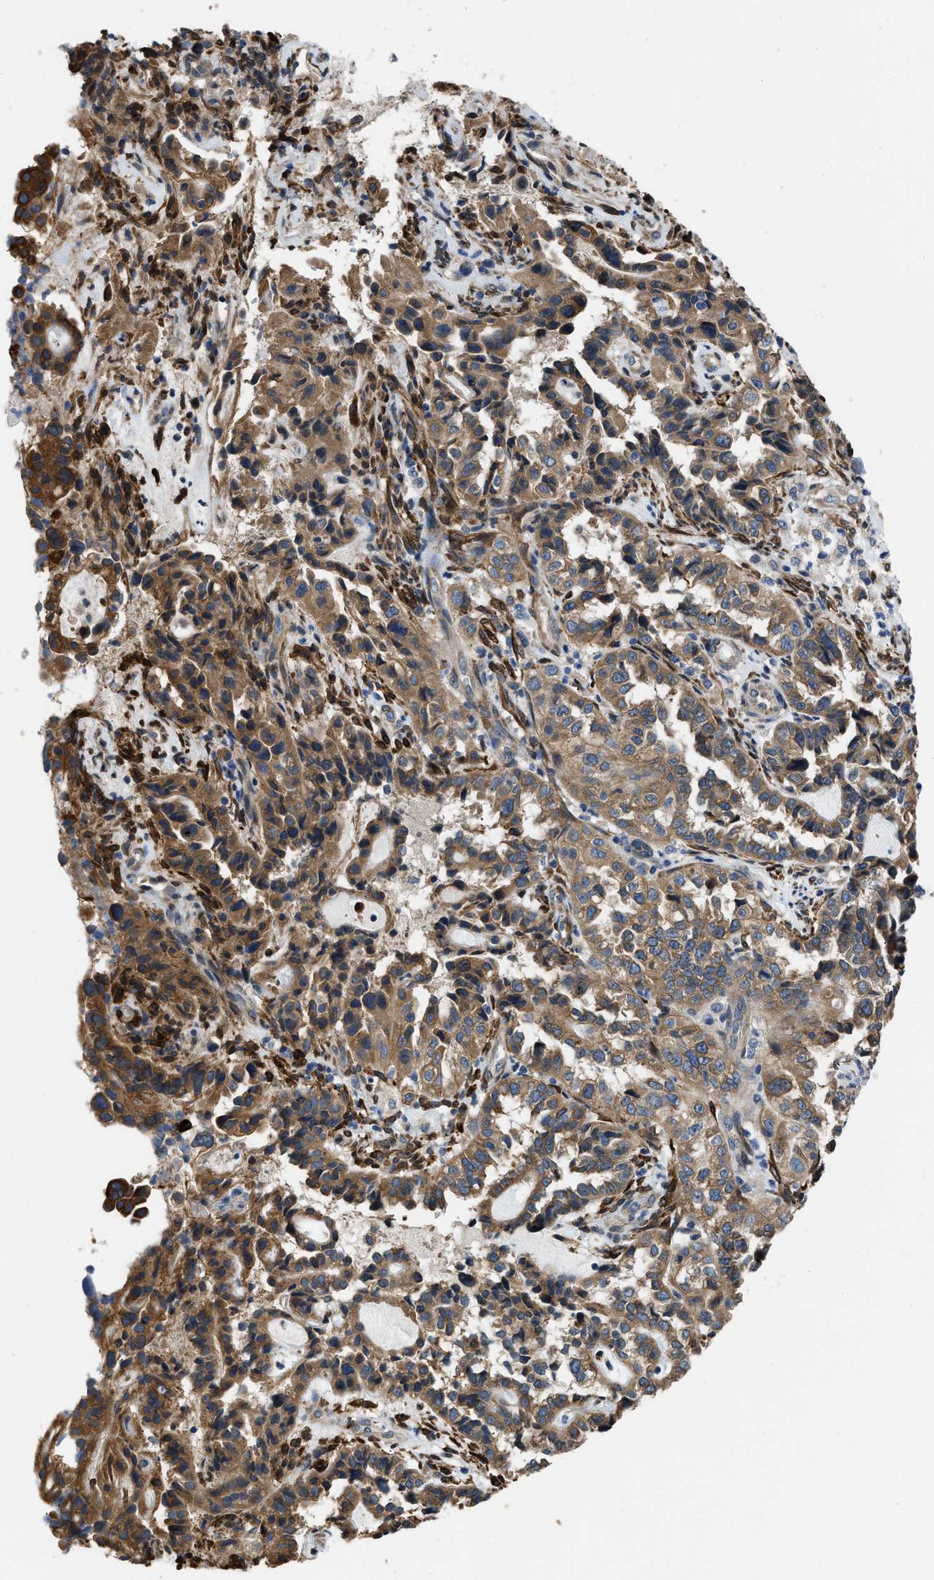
{"staining": {"intensity": "strong", "quantity": ">75%", "location": "cytoplasmic/membranous"}, "tissue": "endometrial cancer", "cell_type": "Tumor cells", "image_type": "cancer", "snomed": [{"axis": "morphology", "description": "Adenocarcinoma, NOS"}, {"axis": "topography", "description": "Endometrium"}], "caption": "Tumor cells demonstrate high levels of strong cytoplasmic/membranous expression in about >75% of cells in adenocarcinoma (endometrial).", "gene": "ARL6IP5", "patient": {"sex": "female", "age": 85}}